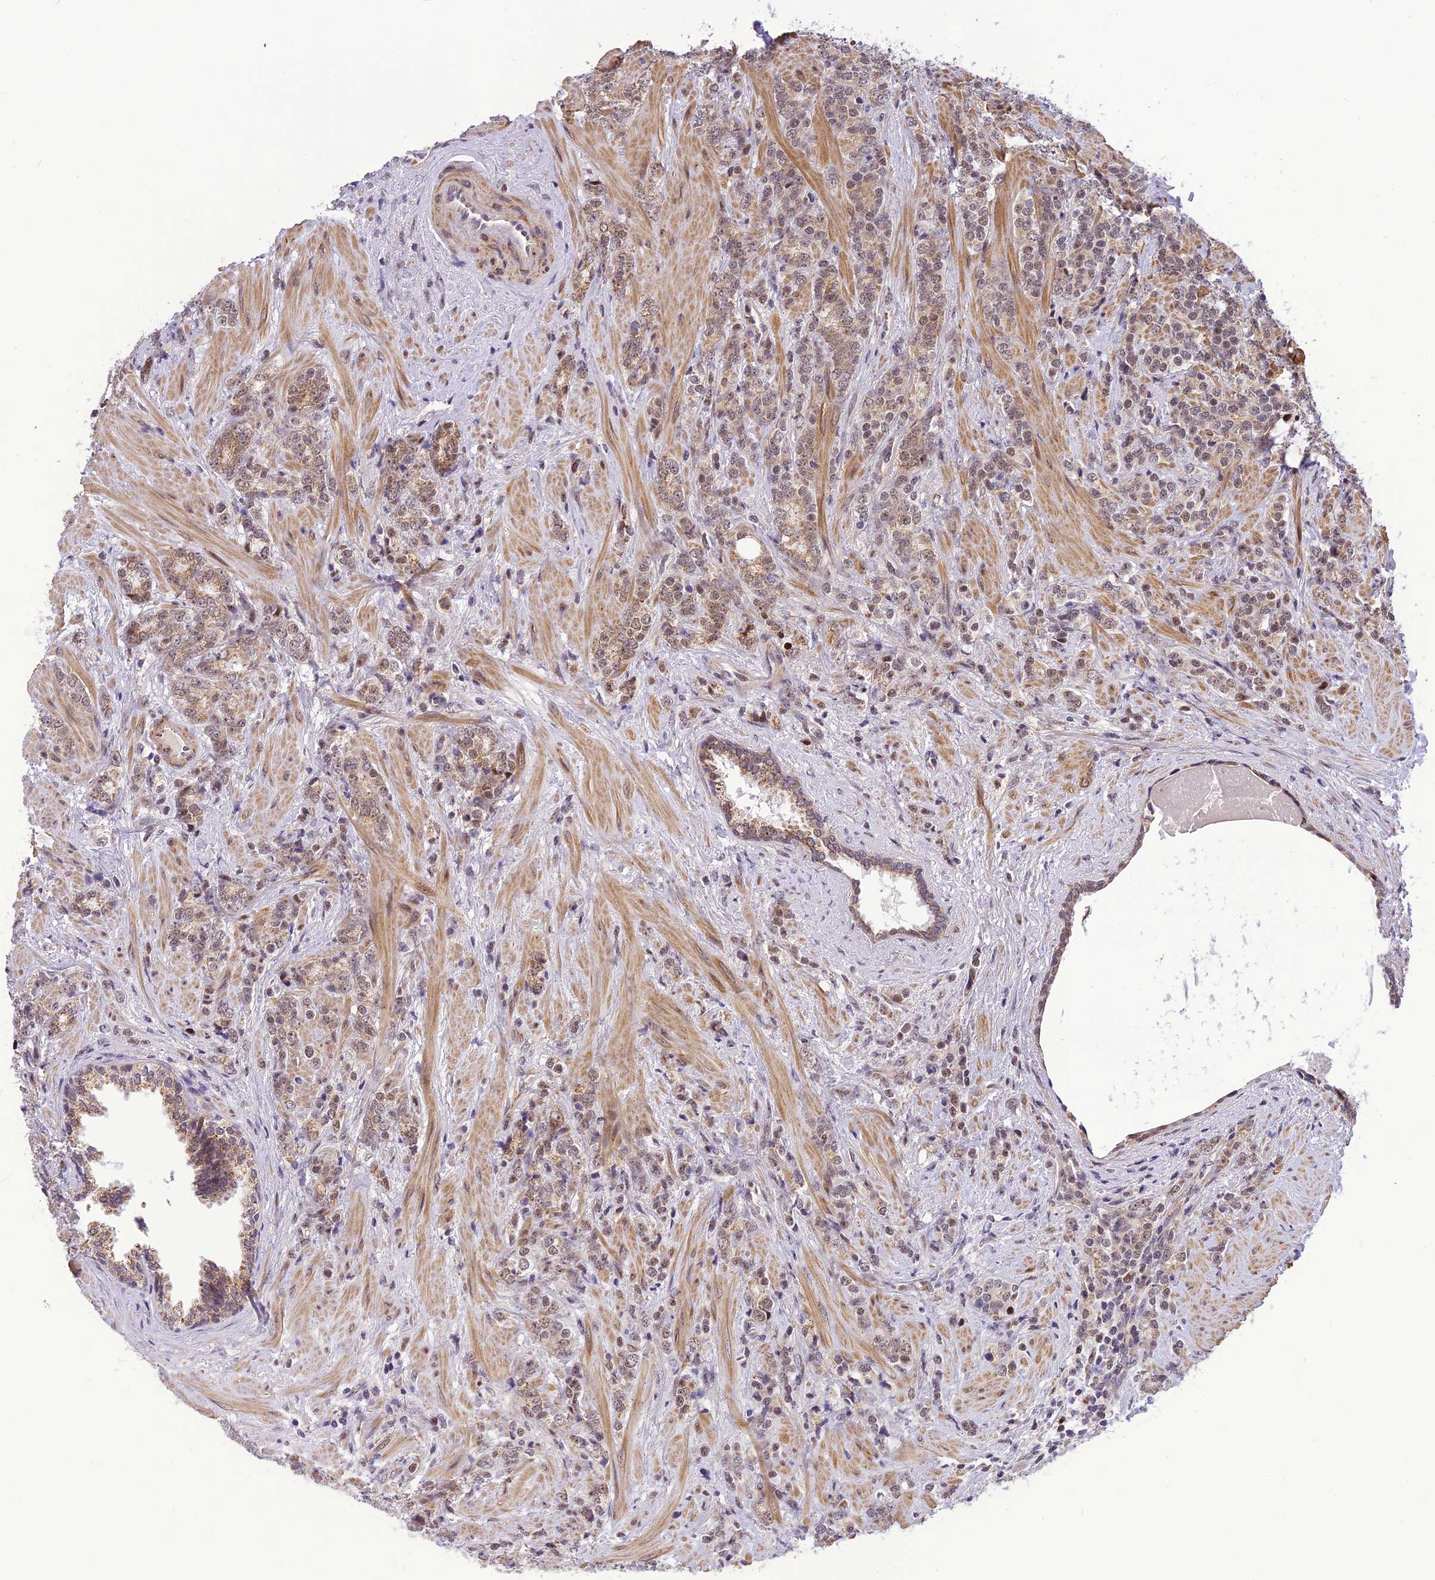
{"staining": {"intensity": "moderate", "quantity": "25%-75%", "location": "cytoplasmic/membranous,nuclear"}, "tissue": "prostate cancer", "cell_type": "Tumor cells", "image_type": "cancer", "snomed": [{"axis": "morphology", "description": "Adenocarcinoma, High grade"}, {"axis": "topography", "description": "Prostate"}], "caption": "Moderate cytoplasmic/membranous and nuclear protein positivity is present in about 25%-75% of tumor cells in prostate cancer (adenocarcinoma (high-grade)). The staining was performed using DAB to visualize the protein expression in brown, while the nuclei were stained in blue with hematoxylin (Magnification: 20x).", "gene": "CMC1", "patient": {"sex": "male", "age": 64}}